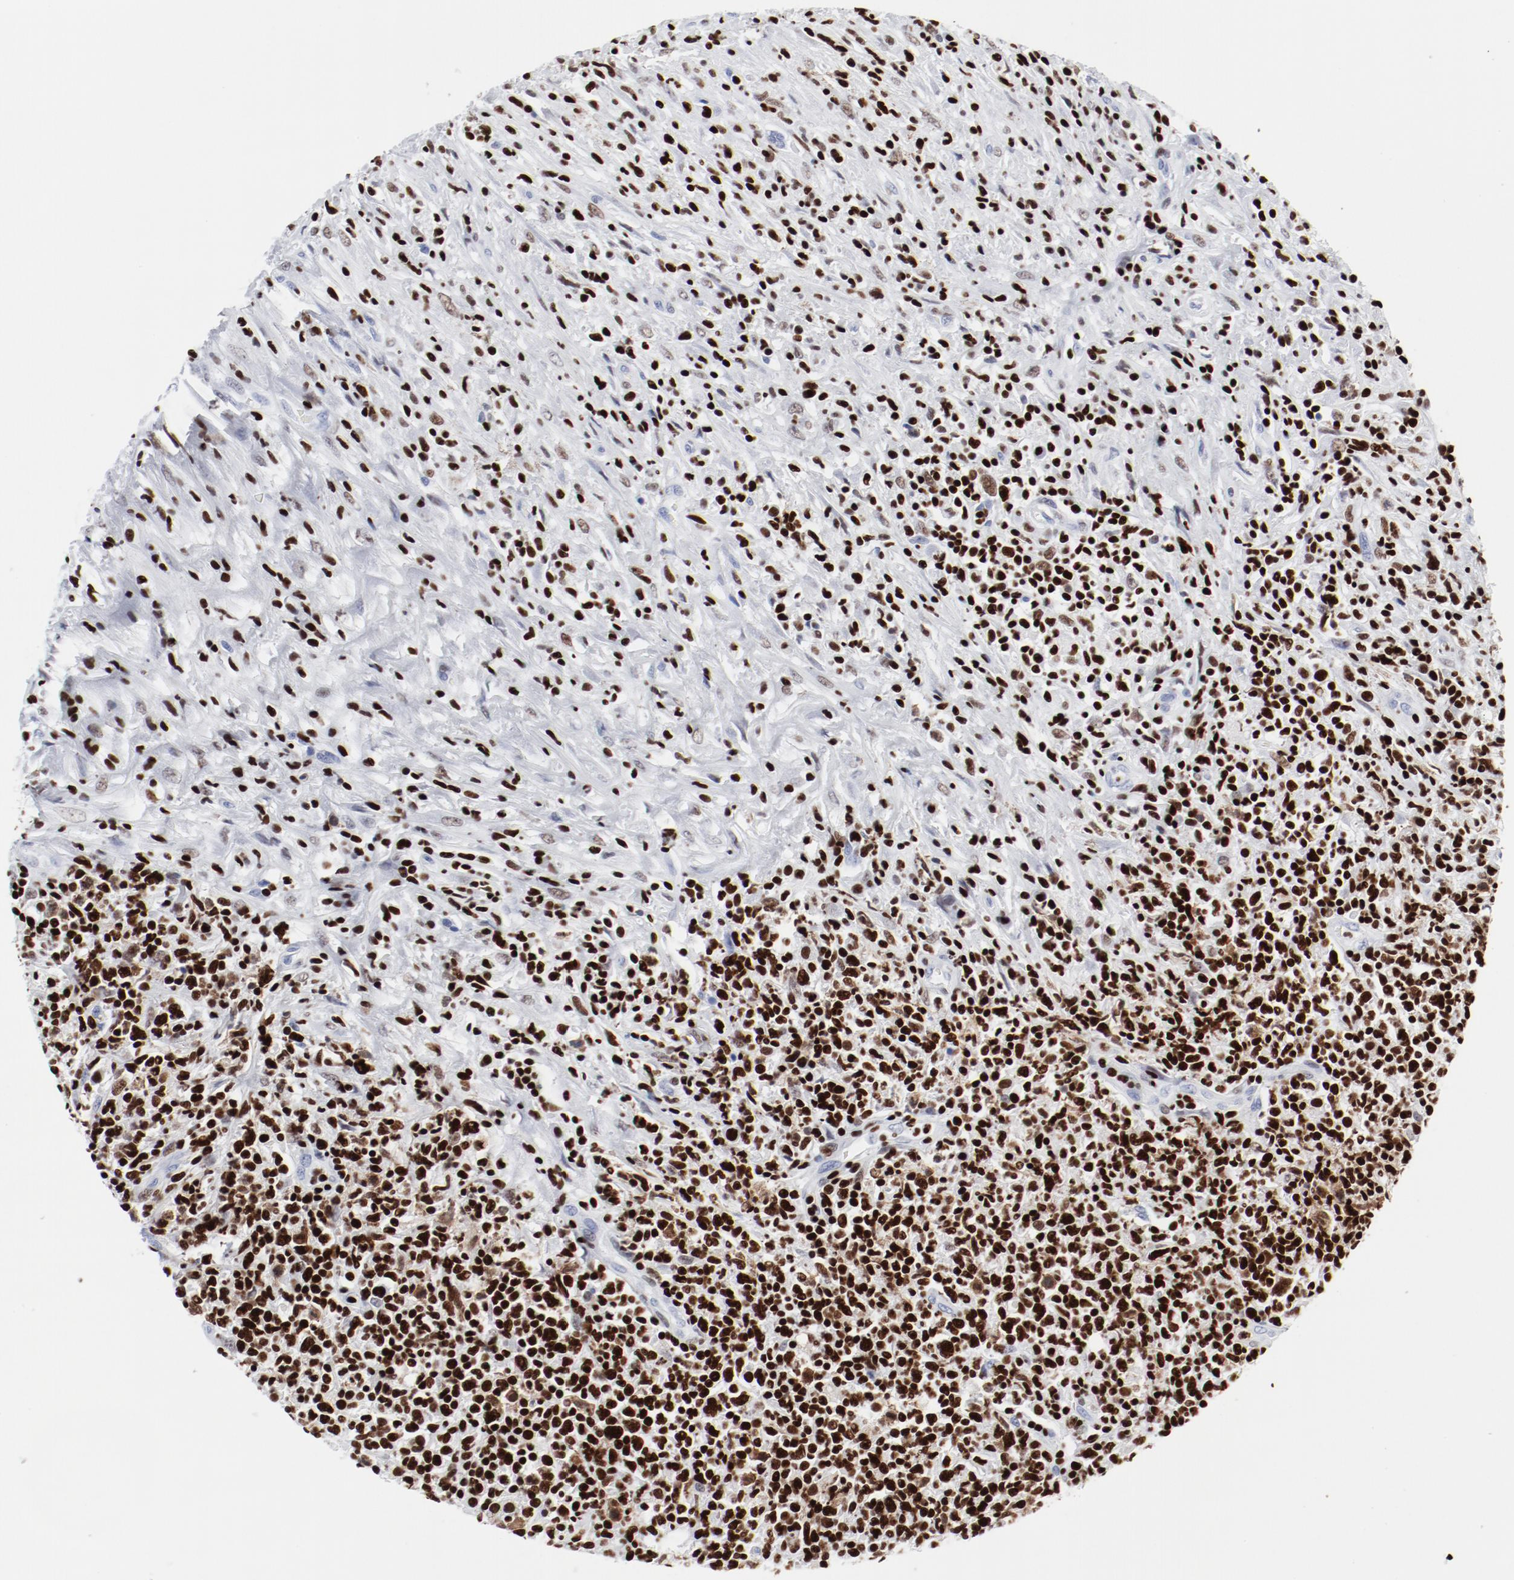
{"staining": {"intensity": "strong", "quantity": ">75%", "location": "nuclear"}, "tissue": "lymphoma", "cell_type": "Tumor cells", "image_type": "cancer", "snomed": [{"axis": "morphology", "description": "Malignant lymphoma, non-Hodgkin's type, High grade"}, {"axis": "topography", "description": "Lymph node"}], "caption": "Approximately >75% of tumor cells in human lymphoma display strong nuclear protein positivity as visualized by brown immunohistochemical staining.", "gene": "SMARCC2", "patient": {"sex": "female", "age": 84}}